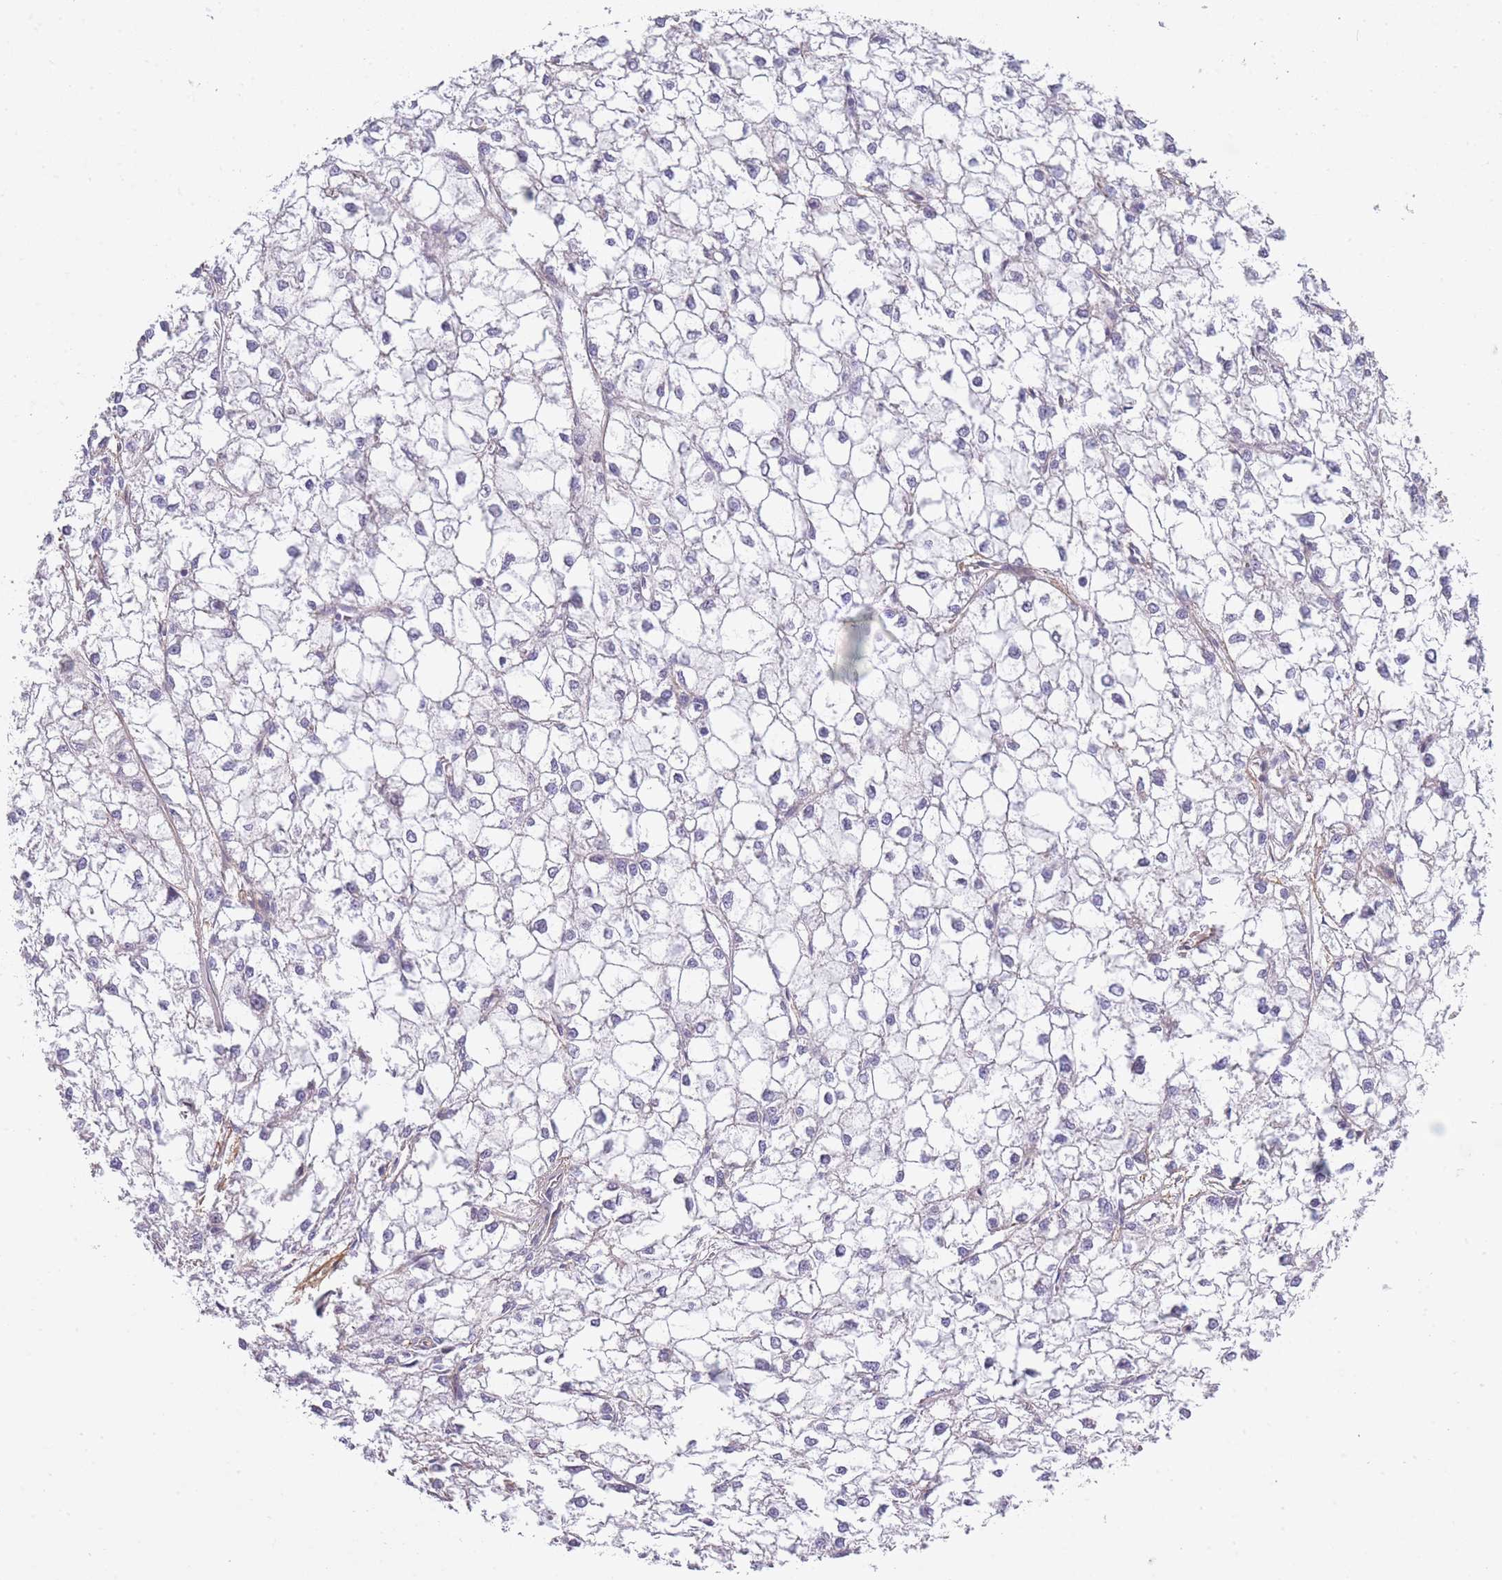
{"staining": {"intensity": "negative", "quantity": "none", "location": "none"}, "tissue": "liver cancer", "cell_type": "Tumor cells", "image_type": "cancer", "snomed": [{"axis": "morphology", "description": "Carcinoma, Hepatocellular, NOS"}, {"axis": "topography", "description": "Liver"}], "caption": "High magnification brightfield microscopy of hepatocellular carcinoma (liver) stained with DAB (brown) and counterstained with hematoxylin (blue): tumor cells show no significant expression. Brightfield microscopy of immunohistochemistry stained with DAB (3,3'-diaminobenzidine) (brown) and hematoxylin (blue), captured at high magnification.", "gene": "AP3M2", "patient": {"sex": "female", "age": 43}}